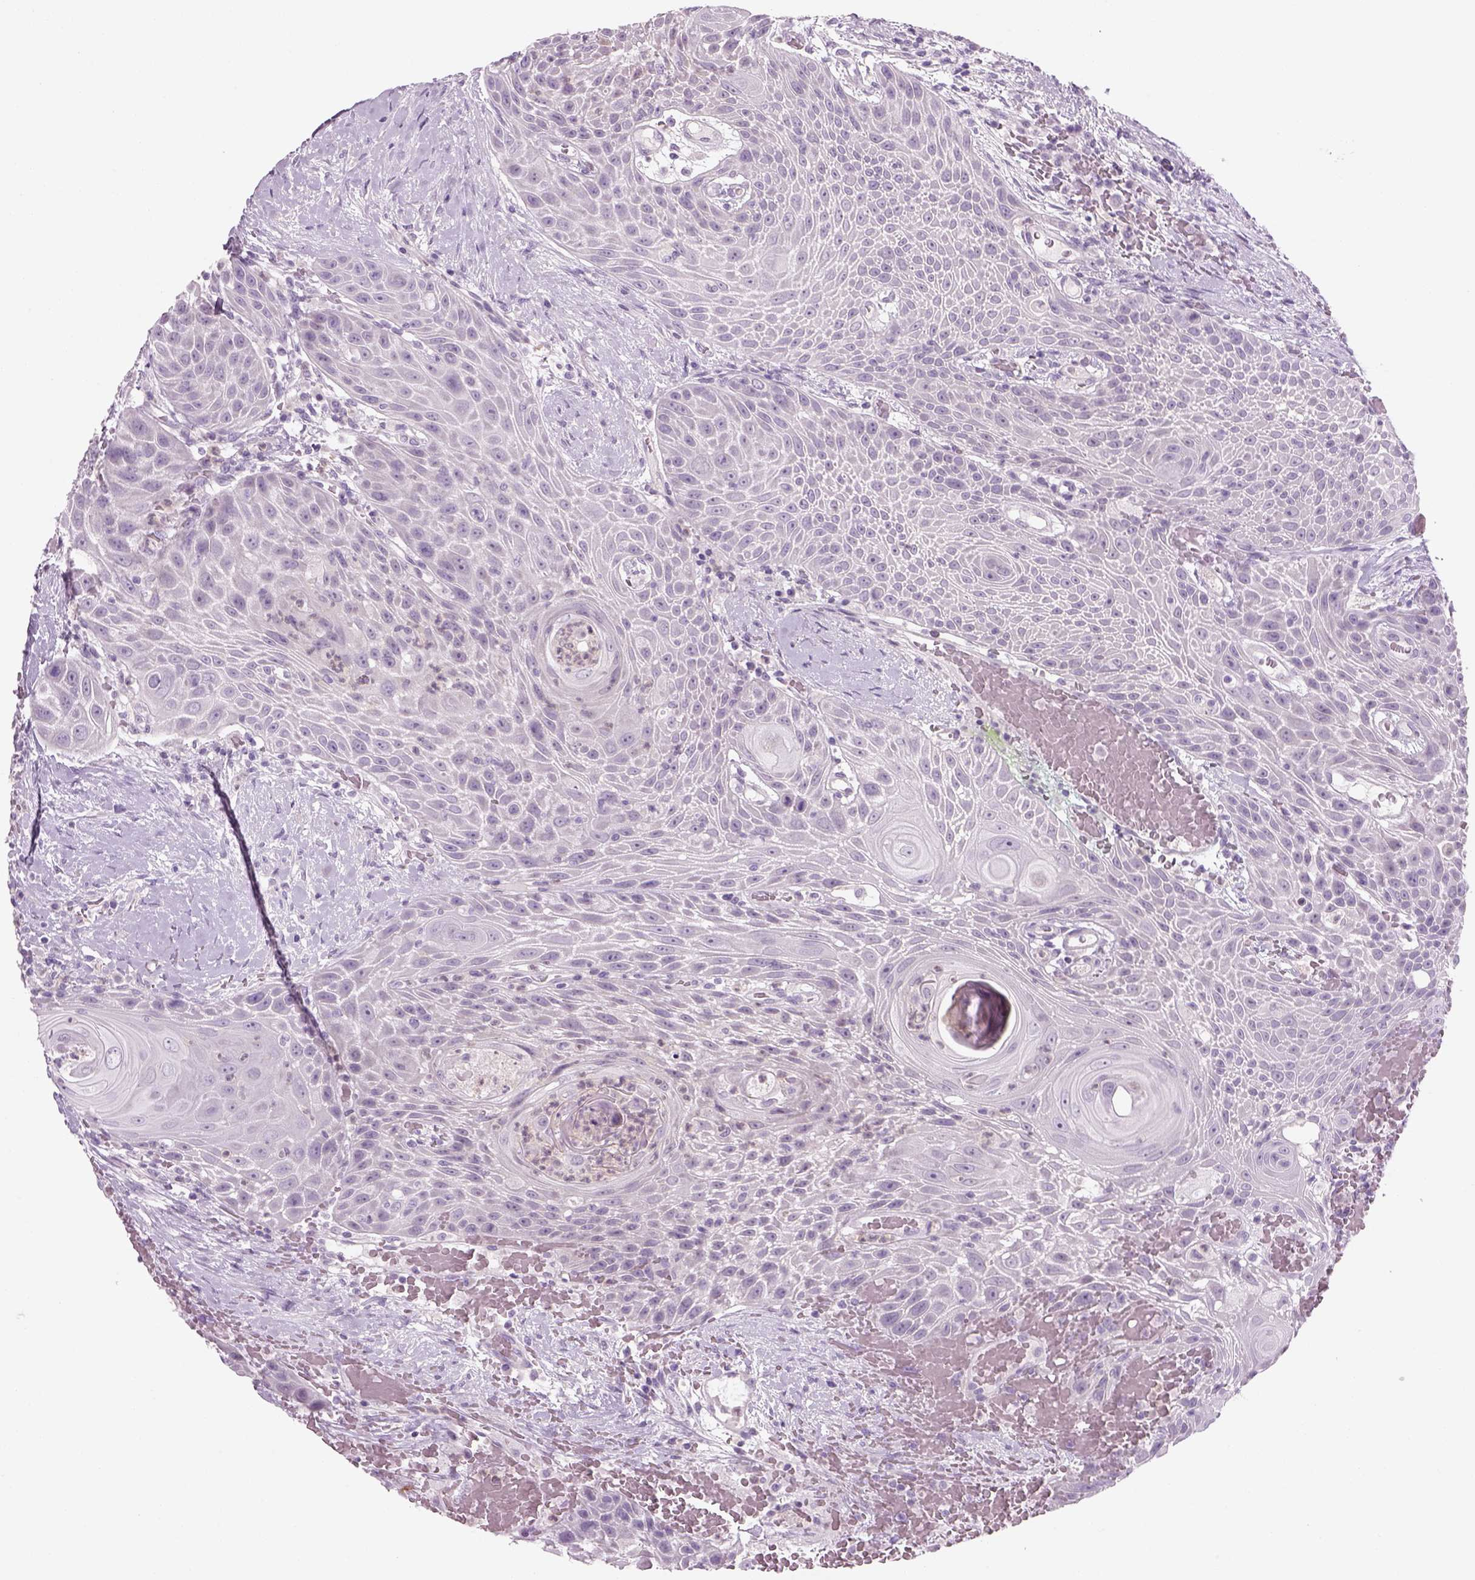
{"staining": {"intensity": "negative", "quantity": "none", "location": "none"}, "tissue": "head and neck cancer", "cell_type": "Tumor cells", "image_type": "cancer", "snomed": [{"axis": "morphology", "description": "Squamous cell carcinoma, NOS"}, {"axis": "topography", "description": "Head-Neck"}], "caption": "Protein analysis of squamous cell carcinoma (head and neck) shows no significant positivity in tumor cells.", "gene": "MDH1B", "patient": {"sex": "male", "age": 69}}